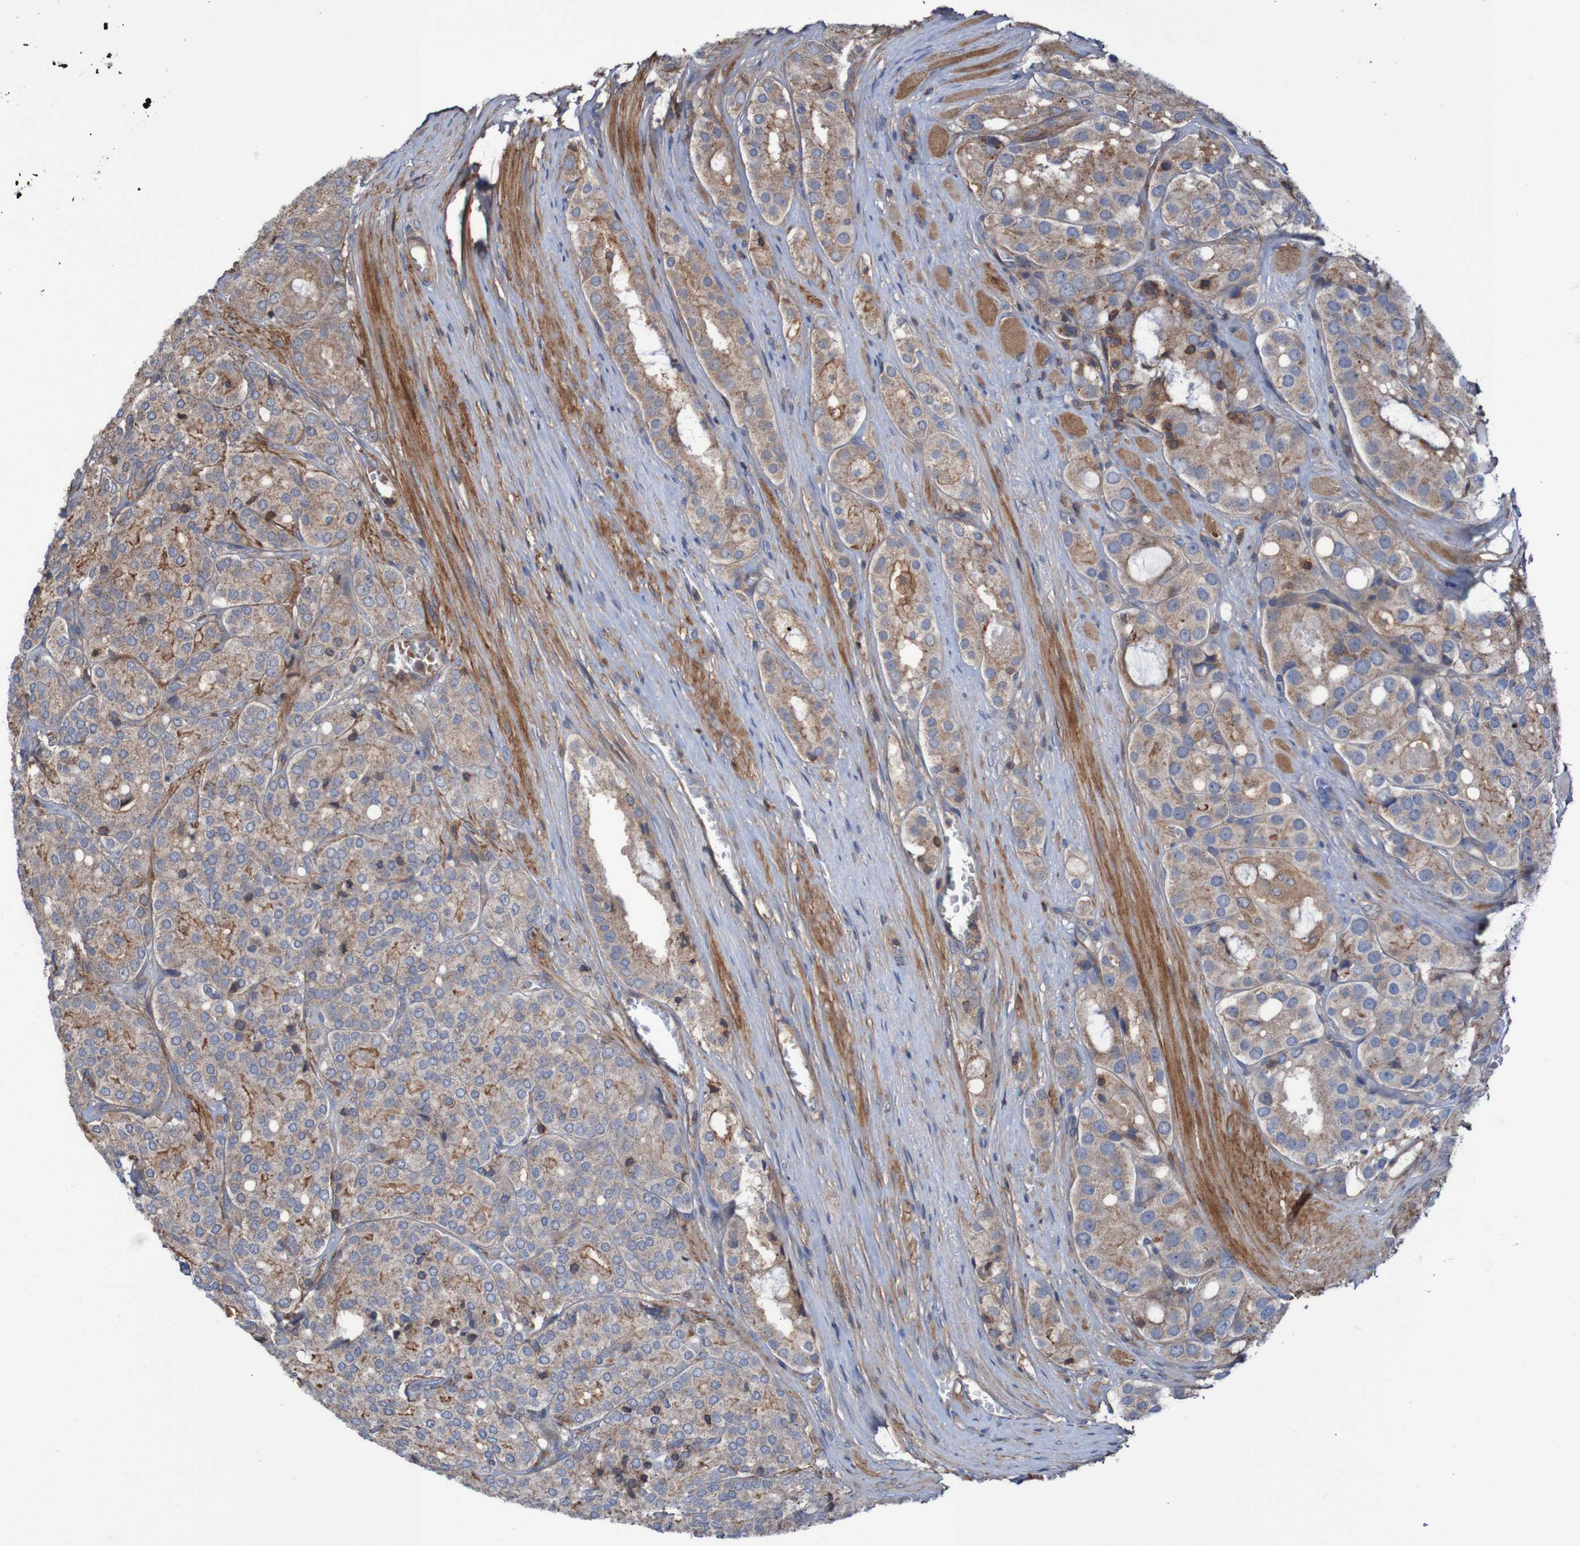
{"staining": {"intensity": "moderate", "quantity": ">75%", "location": "cytoplasmic/membranous"}, "tissue": "prostate cancer", "cell_type": "Tumor cells", "image_type": "cancer", "snomed": [{"axis": "morphology", "description": "Adenocarcinoma, High grade"}, {"axis": "topography", "description": "Prostate"}], "caption": "High-grade adenocarcinoma (prostate) stained with immunohistochemistry (IHC) exhibits moderate cytoplasmic/membranous expression in approximately >75% of tumor cells. (DAB IHC with brightfield microscopy, high magnification).", "gene": "PDGFB", "patient": {"sex": "male", "age": 65}}